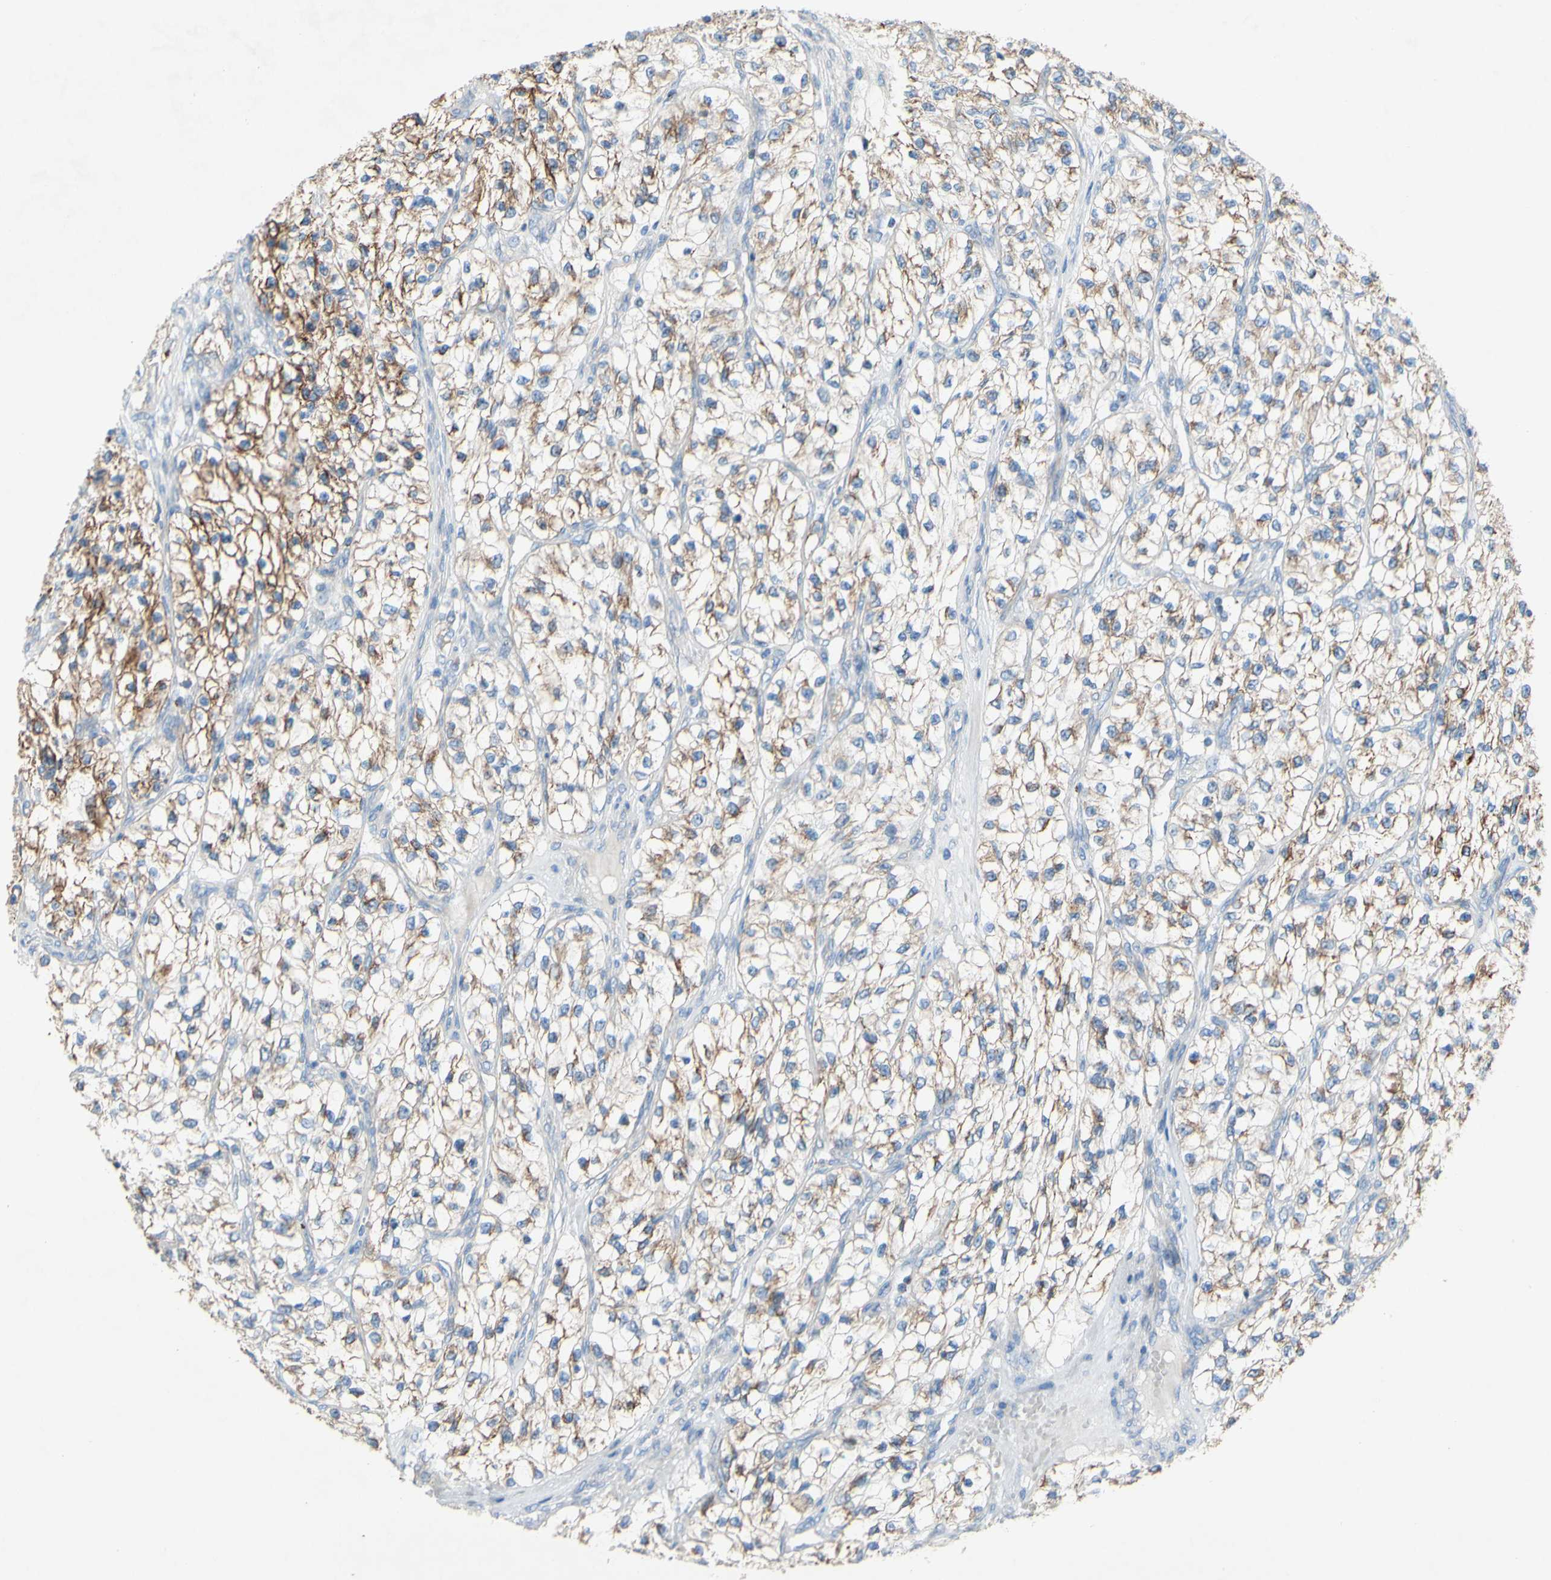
{"staining": {"intensity": "moderate", "quantity": "25%-75%", "location": "cytoplasmic/membranous"}, "tissue": "renal cancer", "cell_type": "Tumor cells", "image_type": "cancer", "snomed": [{"axis": "morphology", "description": "Adenocarcinoma, NOS"}, {"axis": "topography", "description": "Kidney"}], "caption": "Immunohistochemistry (IHC) photomicrograph of renal cancer stained for a protein (brown), which displays medium levels of moderate cytoplasmic/membranous positivity in about 25%-75% of tumor cells.", "gene": "ACADL", "patient": {"sex": "female", "age": 57}}